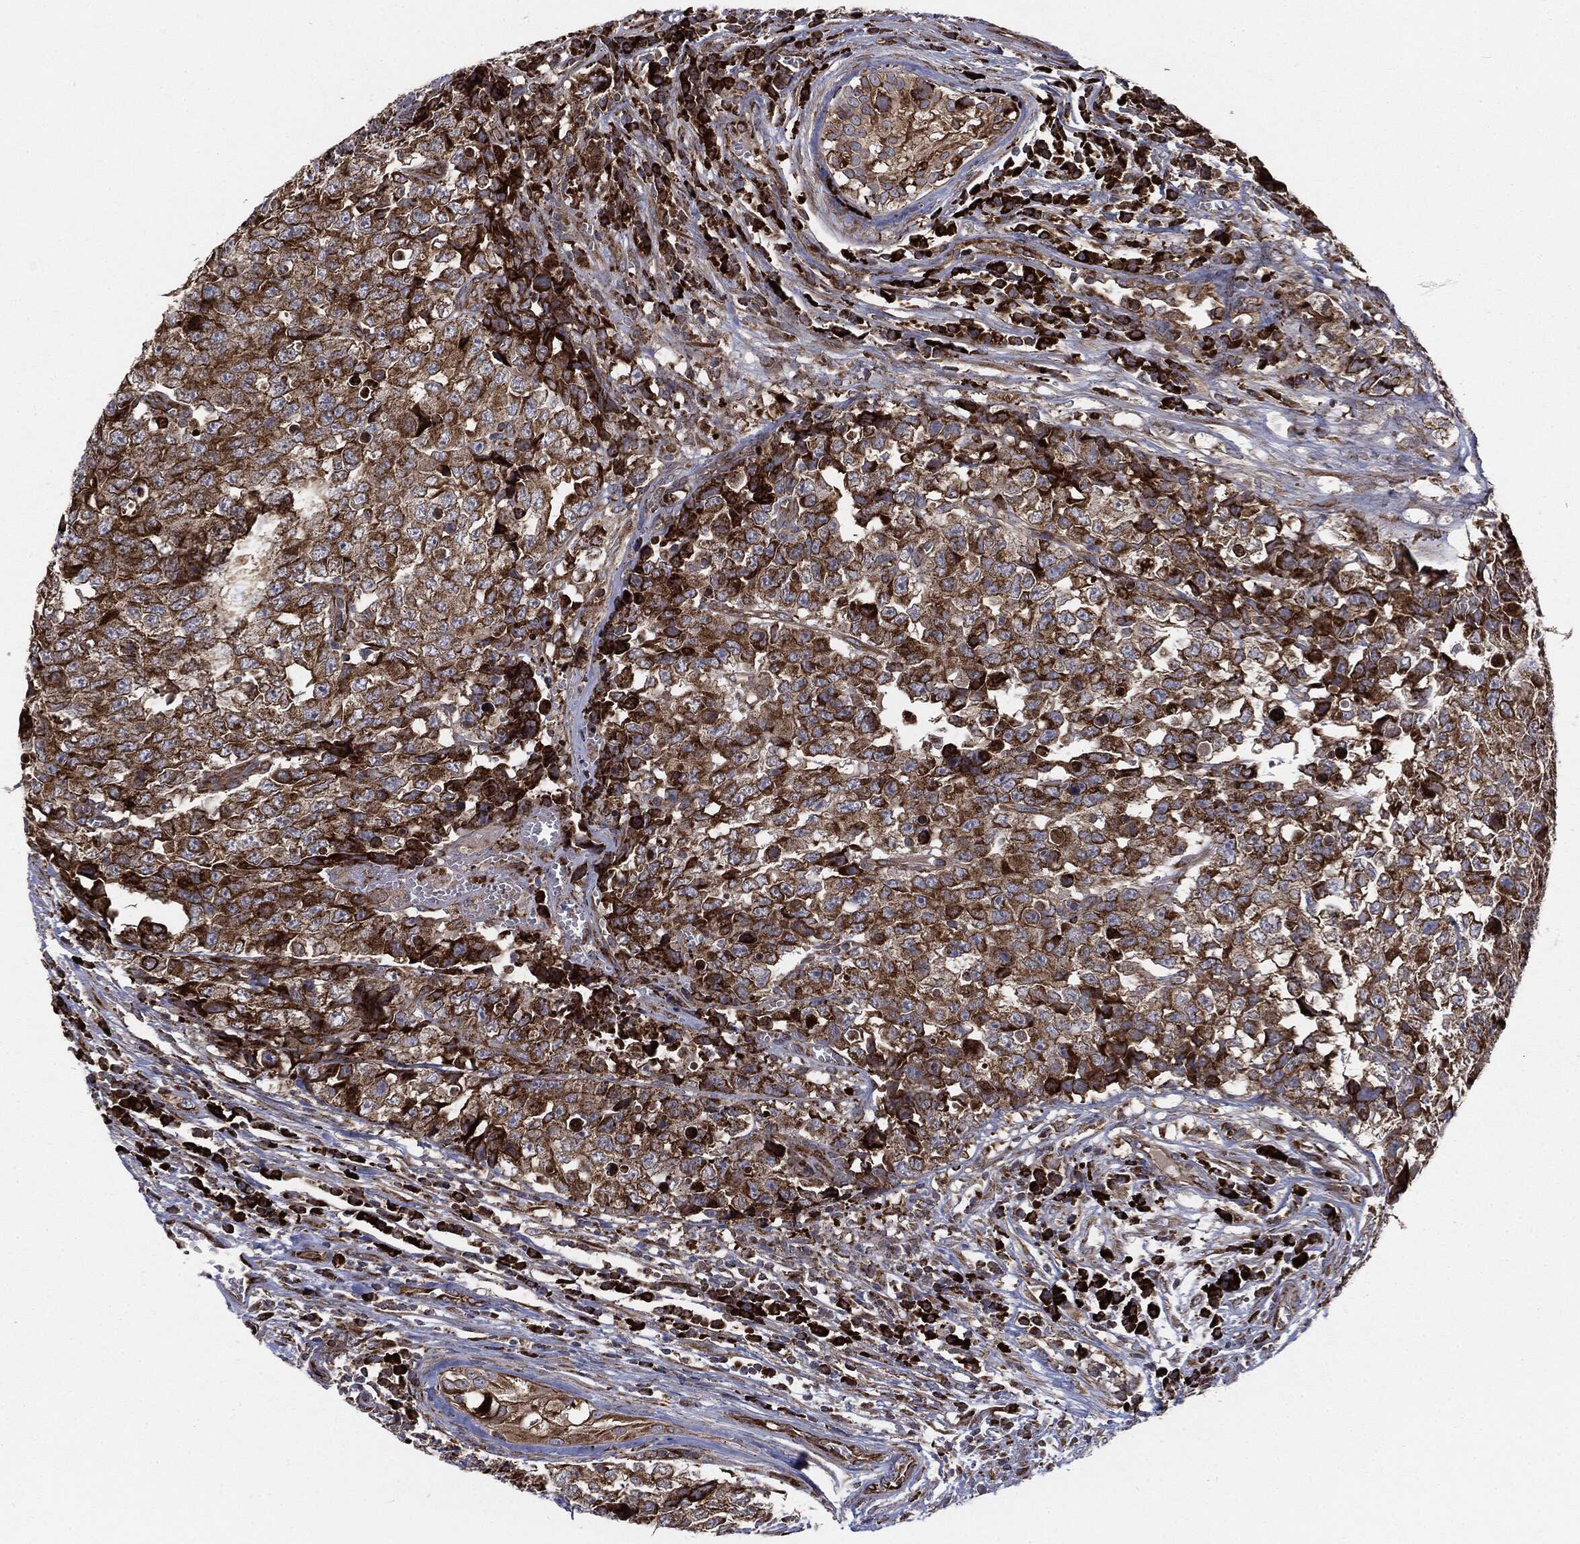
{"staining": {"intensity": "strong", "quantity": ">75%", "location": "cytoplasmic/membranous"}, "tissue": "testis cancer", "cell_type": "Tumor cells", "image_type": "cancer", "snomed": [{"axis": "morphology", "description": "Carcinoma, Embryonal, NOS"}, {"axis": "topography", "description": "Testis"}], "caption": "Protein staining reveals strong cytoplasmic/membranous expression in approximately >75% of tumor cells in embryonal carcinoma (testis).", "gene": "CYLD", "patient": {"sex": "male", "age": 23}}